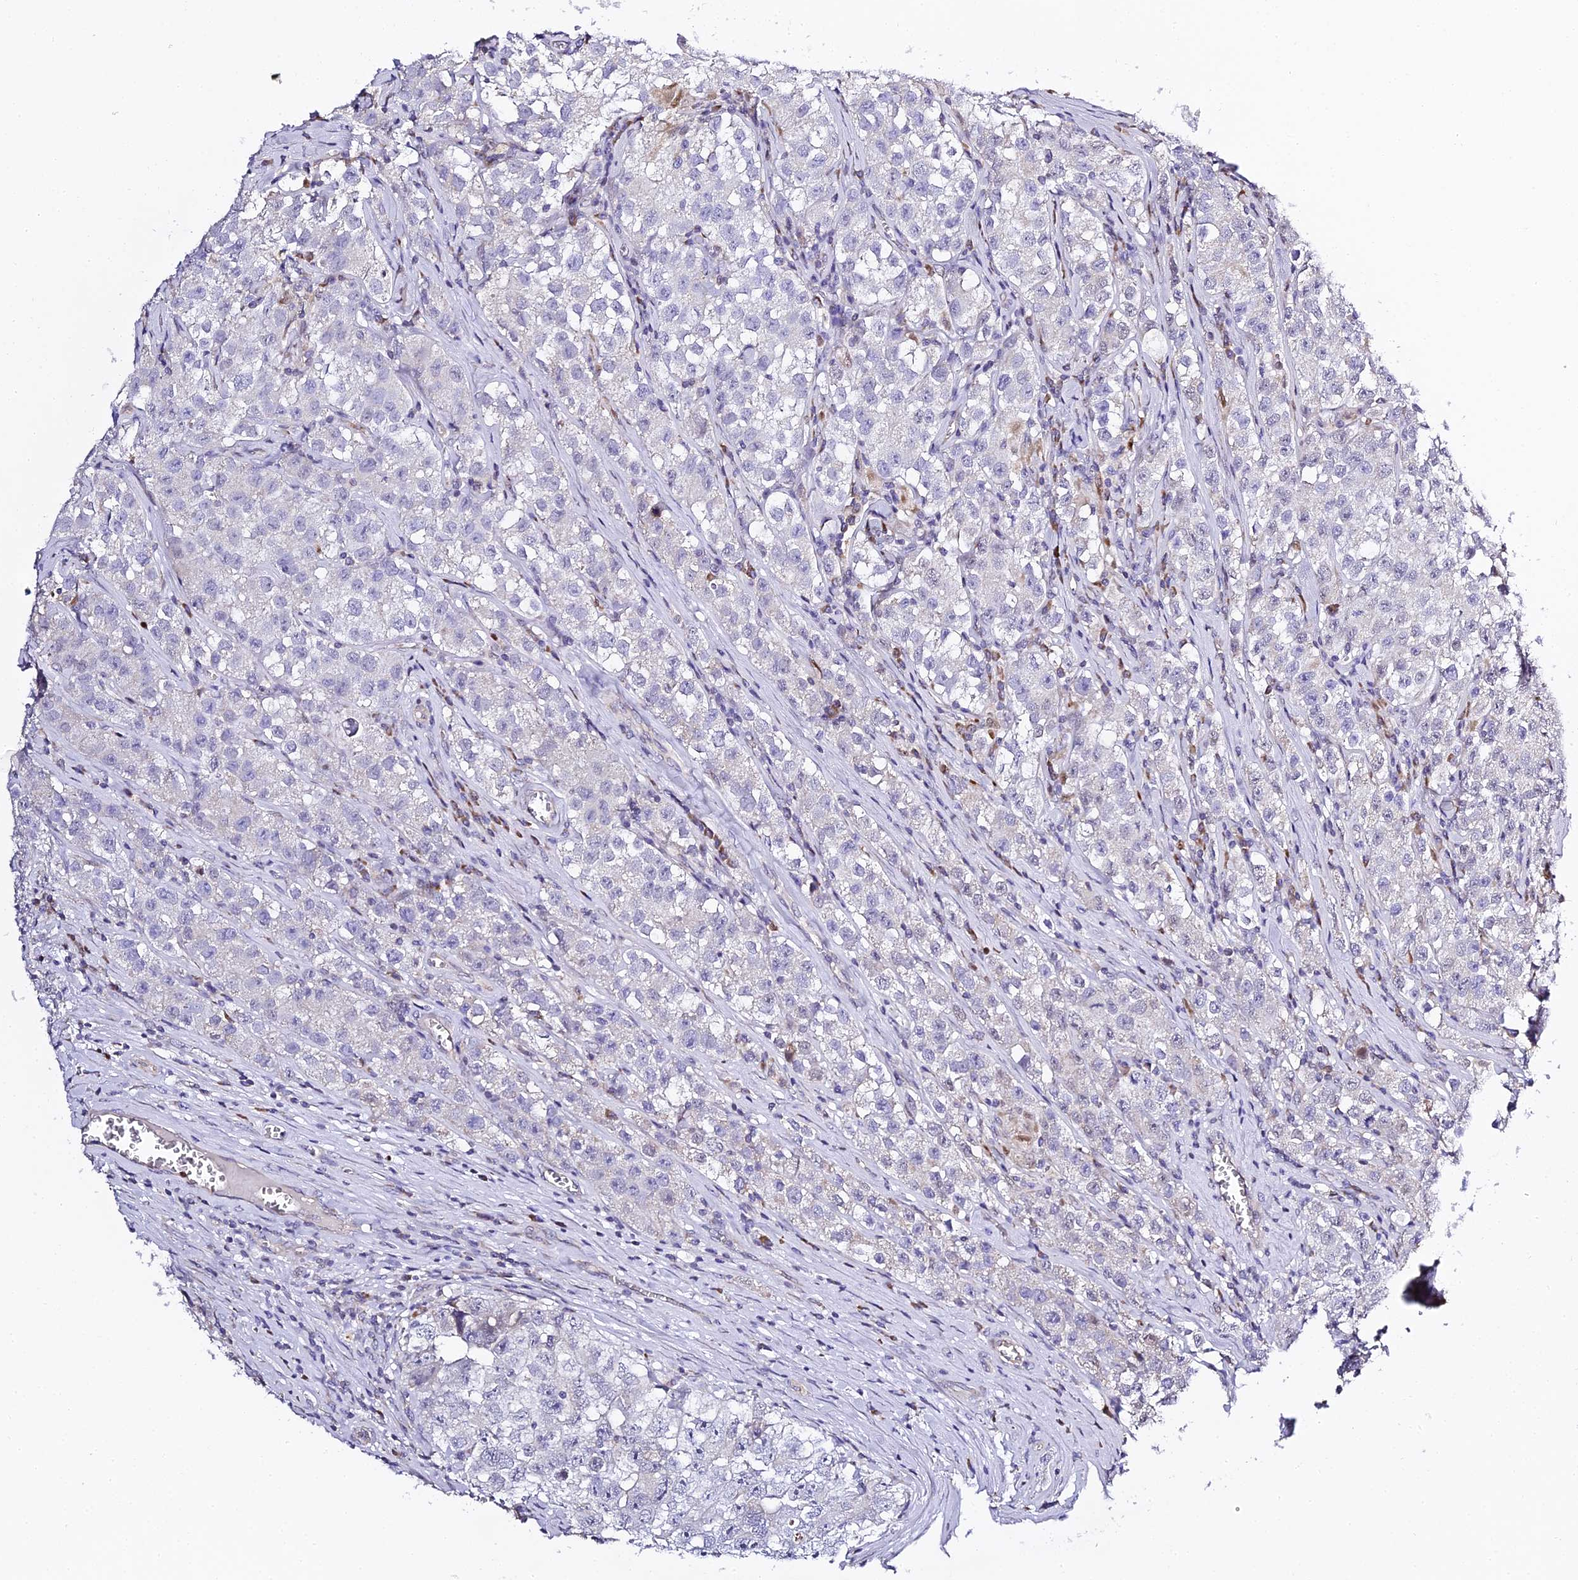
{"staining": {"intensity": "negative", "quantity": "none", "location": "none"}, "tissue": "testis cancer", "cell_type": "Tumor cells", "image_type": "cancer", "snomed": [{"axis": "morphology", "description": "Seminoma, NOS"}, {"axis": "morphology", "description": "Carcinoma, Embryonal, NOS"}, {"axis": "topography", "description": "Testis"}], "caption": "IHC of testis seminoma demonstrates no positivity in tumor cells.", "gene": "SERP1", "patient": {"sex": "male", "age": 43}}